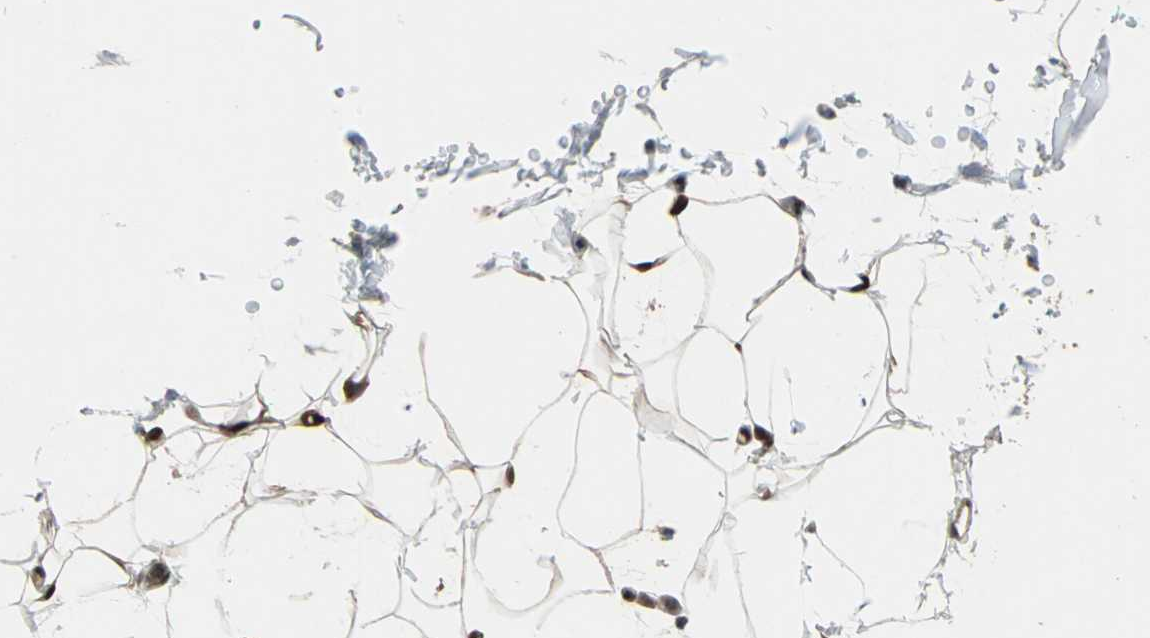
{"staining": {"intensity": "strong", "quantity": ">75%", "location": "cytoplasmic/membranous,nuclear"}, "tissue": "adipose tissue", "cell_type": "Adipocytes", "image_type": "normal", "snomed": [{"axis": "morphology", "description": "Normal tissue, NOS"}, {"axis": "topography", "description": "Soft tissue"}], "caption": "Strong cytoplasmic/membranous,nuclear protein expression is appreciated in approximately >75% of adipocytes in adipose tissue. (DAB = brown stain, brightfield microscopy at high magnification).", "gene": "COPS5", "patient": {"sex": "male", "age": 72}}